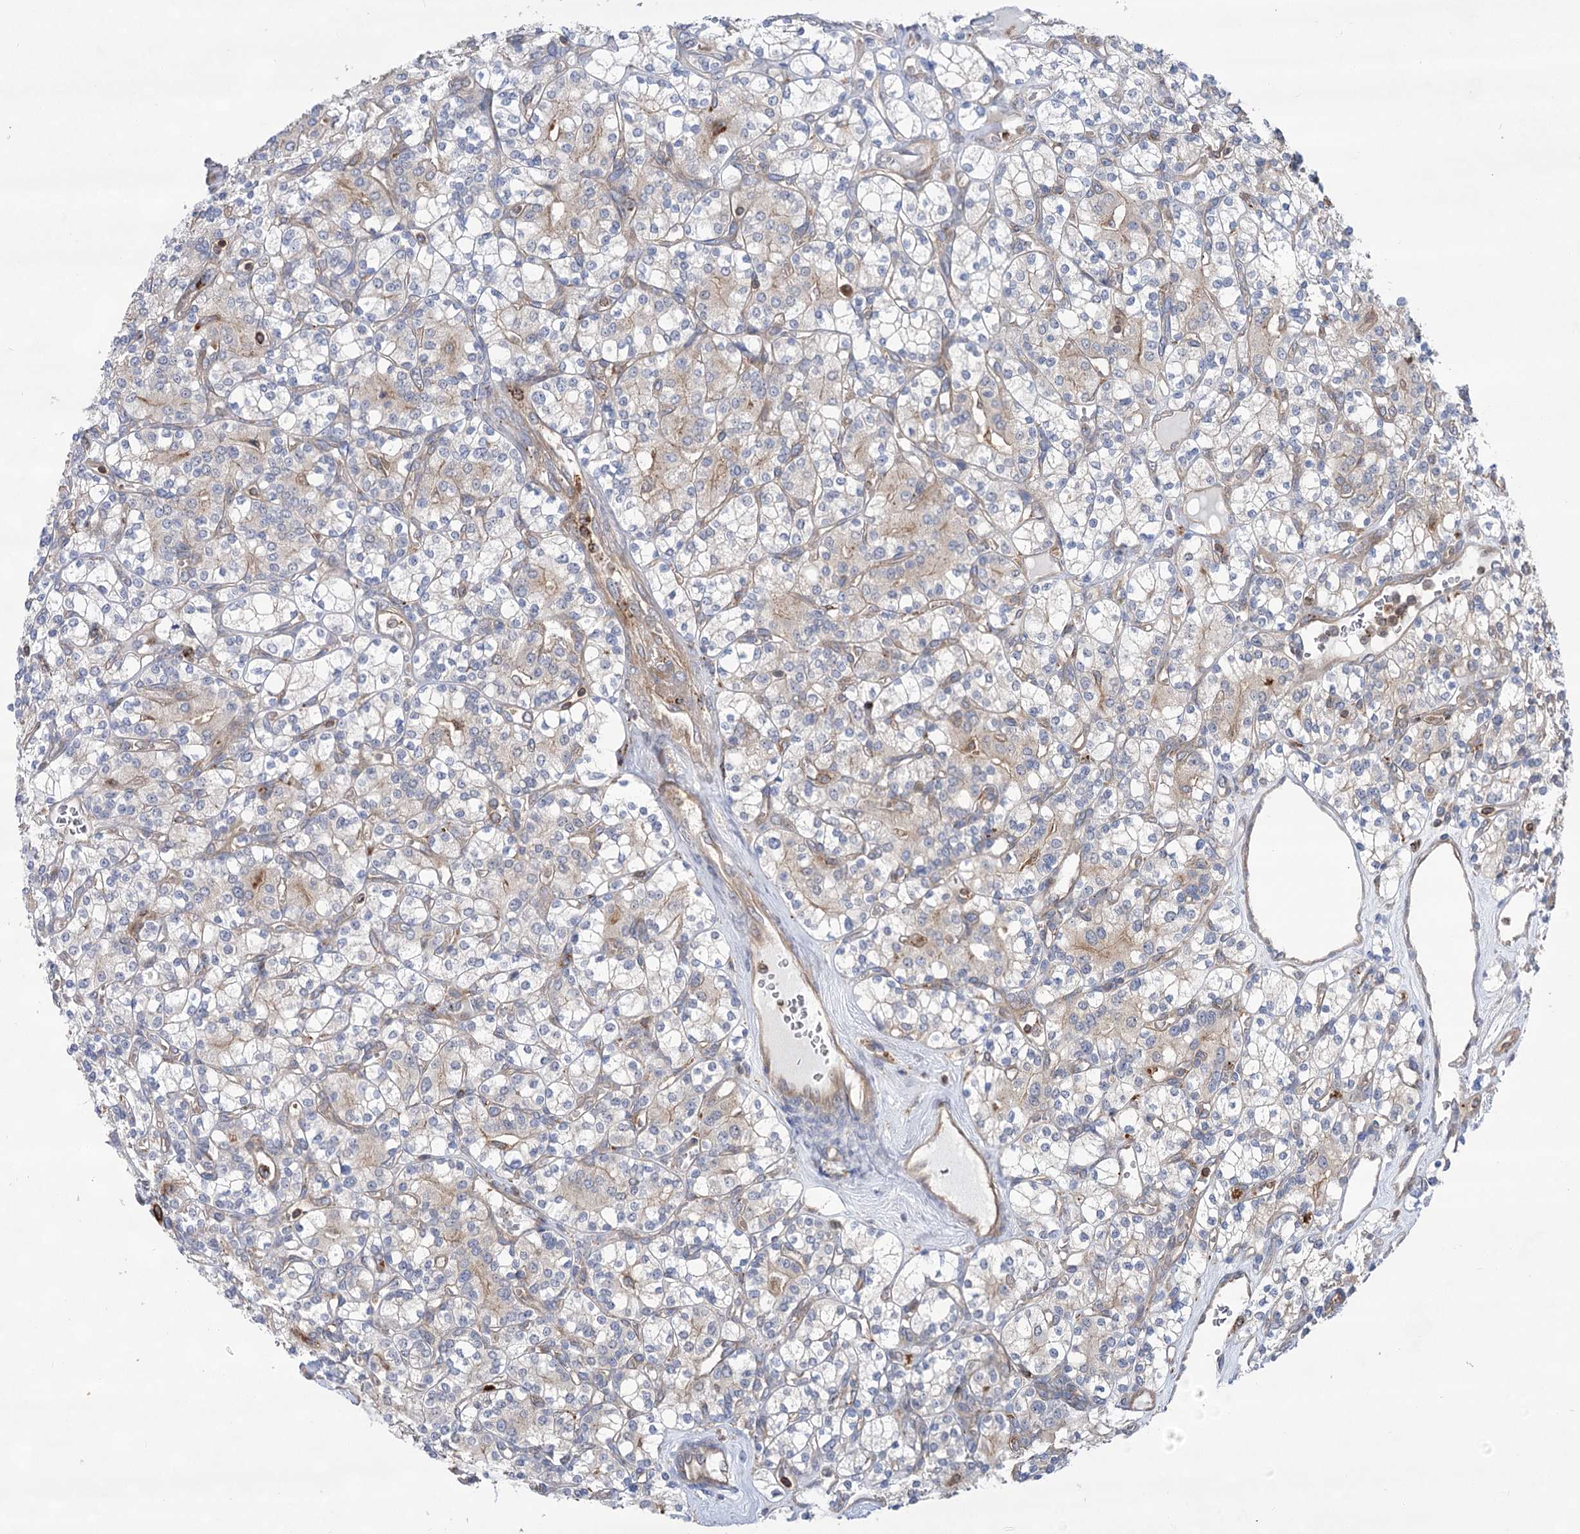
{"staining": {"intensity": "negative", "quantity": "none", "location": "none"}, "tissue": "renal cancer", "cell_type": "Tumor cells", "image_type": "cancer", "snomed": [{"axis": "morphology", "description": "Adenocarcinoma, NOS"}, {"axis": "topography", "description": "Kidney"}], "caption": "Immunohistochemistry (IHC) image of neoplastic tissue: human renal adenocarcinoma stained with DAB (3,3'-diaminobenzidine) displays no significant protein staining in tumor cells. (Stains: DAB immunohistochemistry with hematoxylin counter stain, Microscopy: brightfield microscopy at high magnification).", "gene": "VPS37B", "patient": {"sex": "male", "age": 77}}